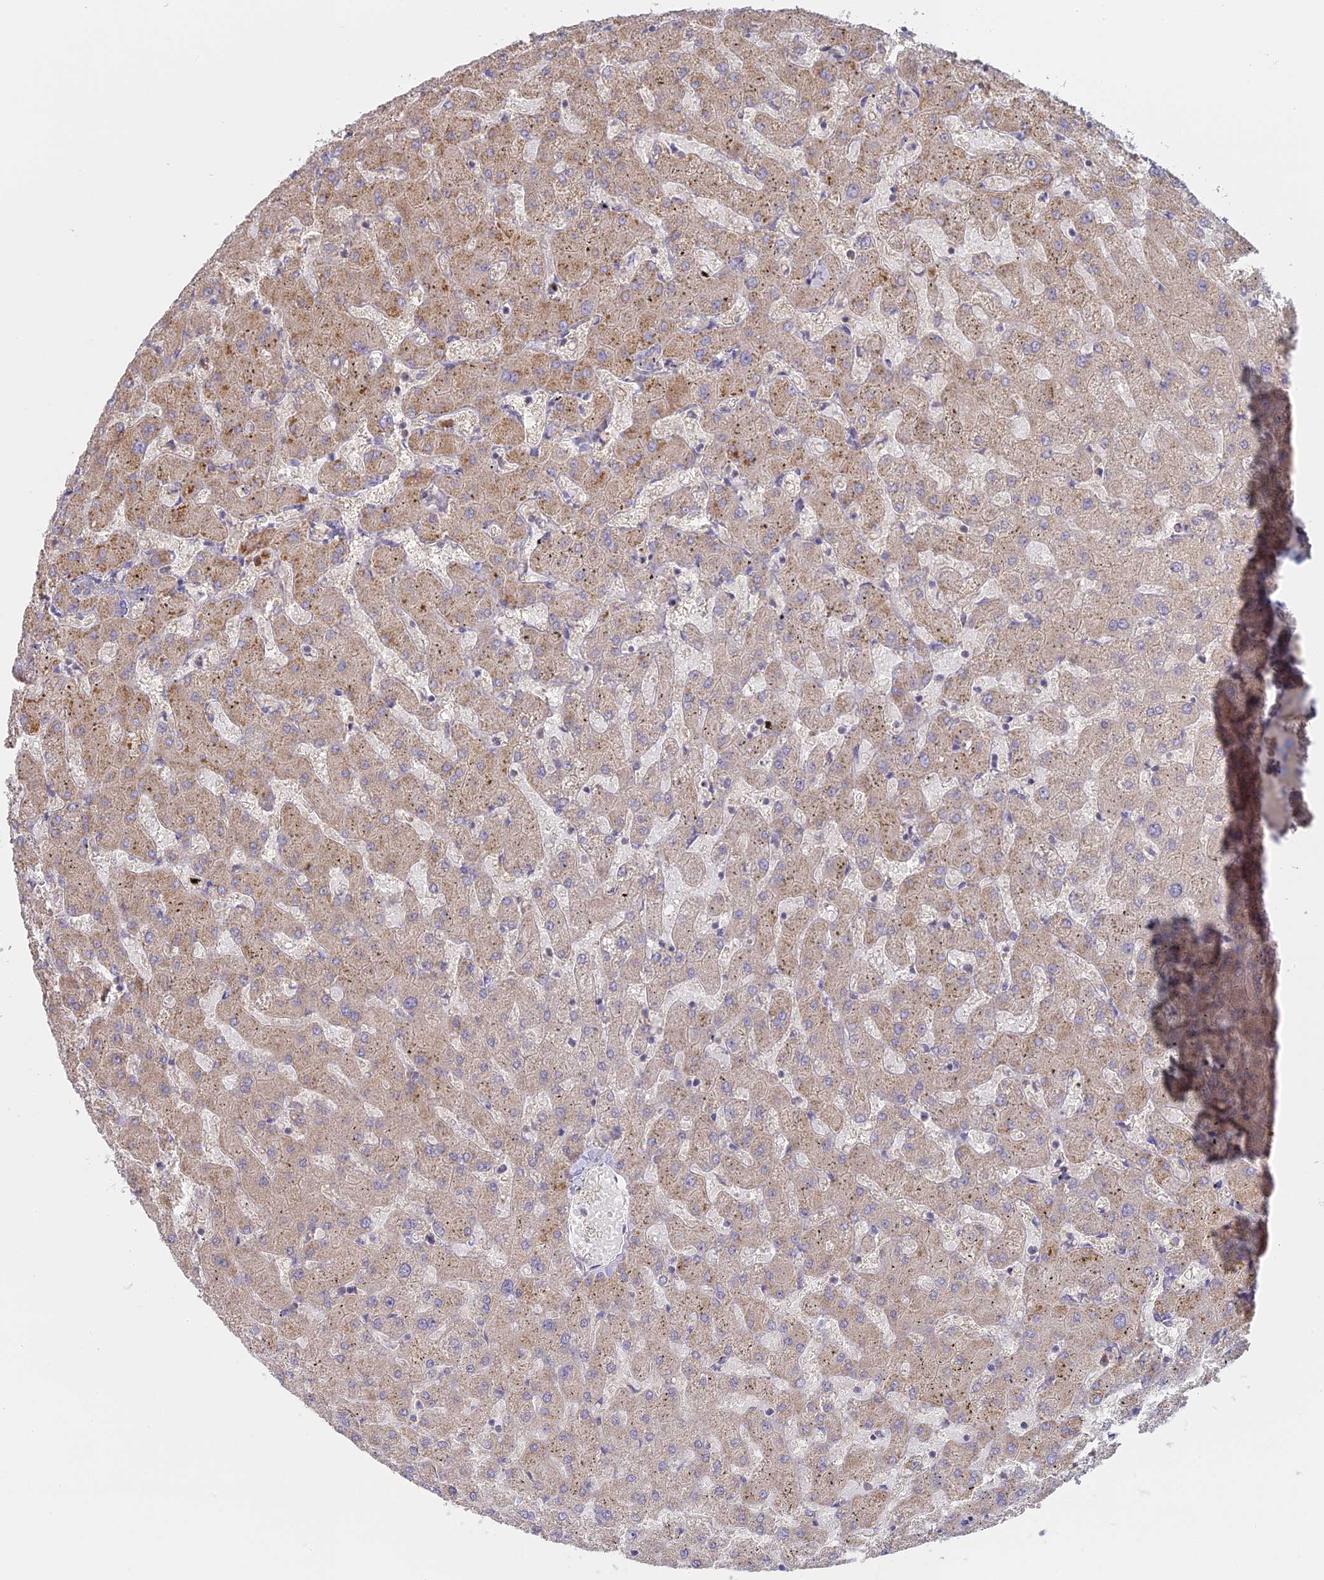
{"staining": {"intensity": "negative", "quantity": "none", "location": "none"}, "tissue": "liver", "cell_type": "Cholangiocytes", "image_type": "normal", "snomed": [{"axis": "morphology", "description": "Normal tissue, NOS"}, {"axis": "topography", "description": "Liver"}], "caption": "This is a histopathology image of immunohistochemistry staining of unremarkable liver, which shows no expression in cholangiocytes.", "gene": "SFT2D2", "patient": {"sex": "female", "age": 63}}